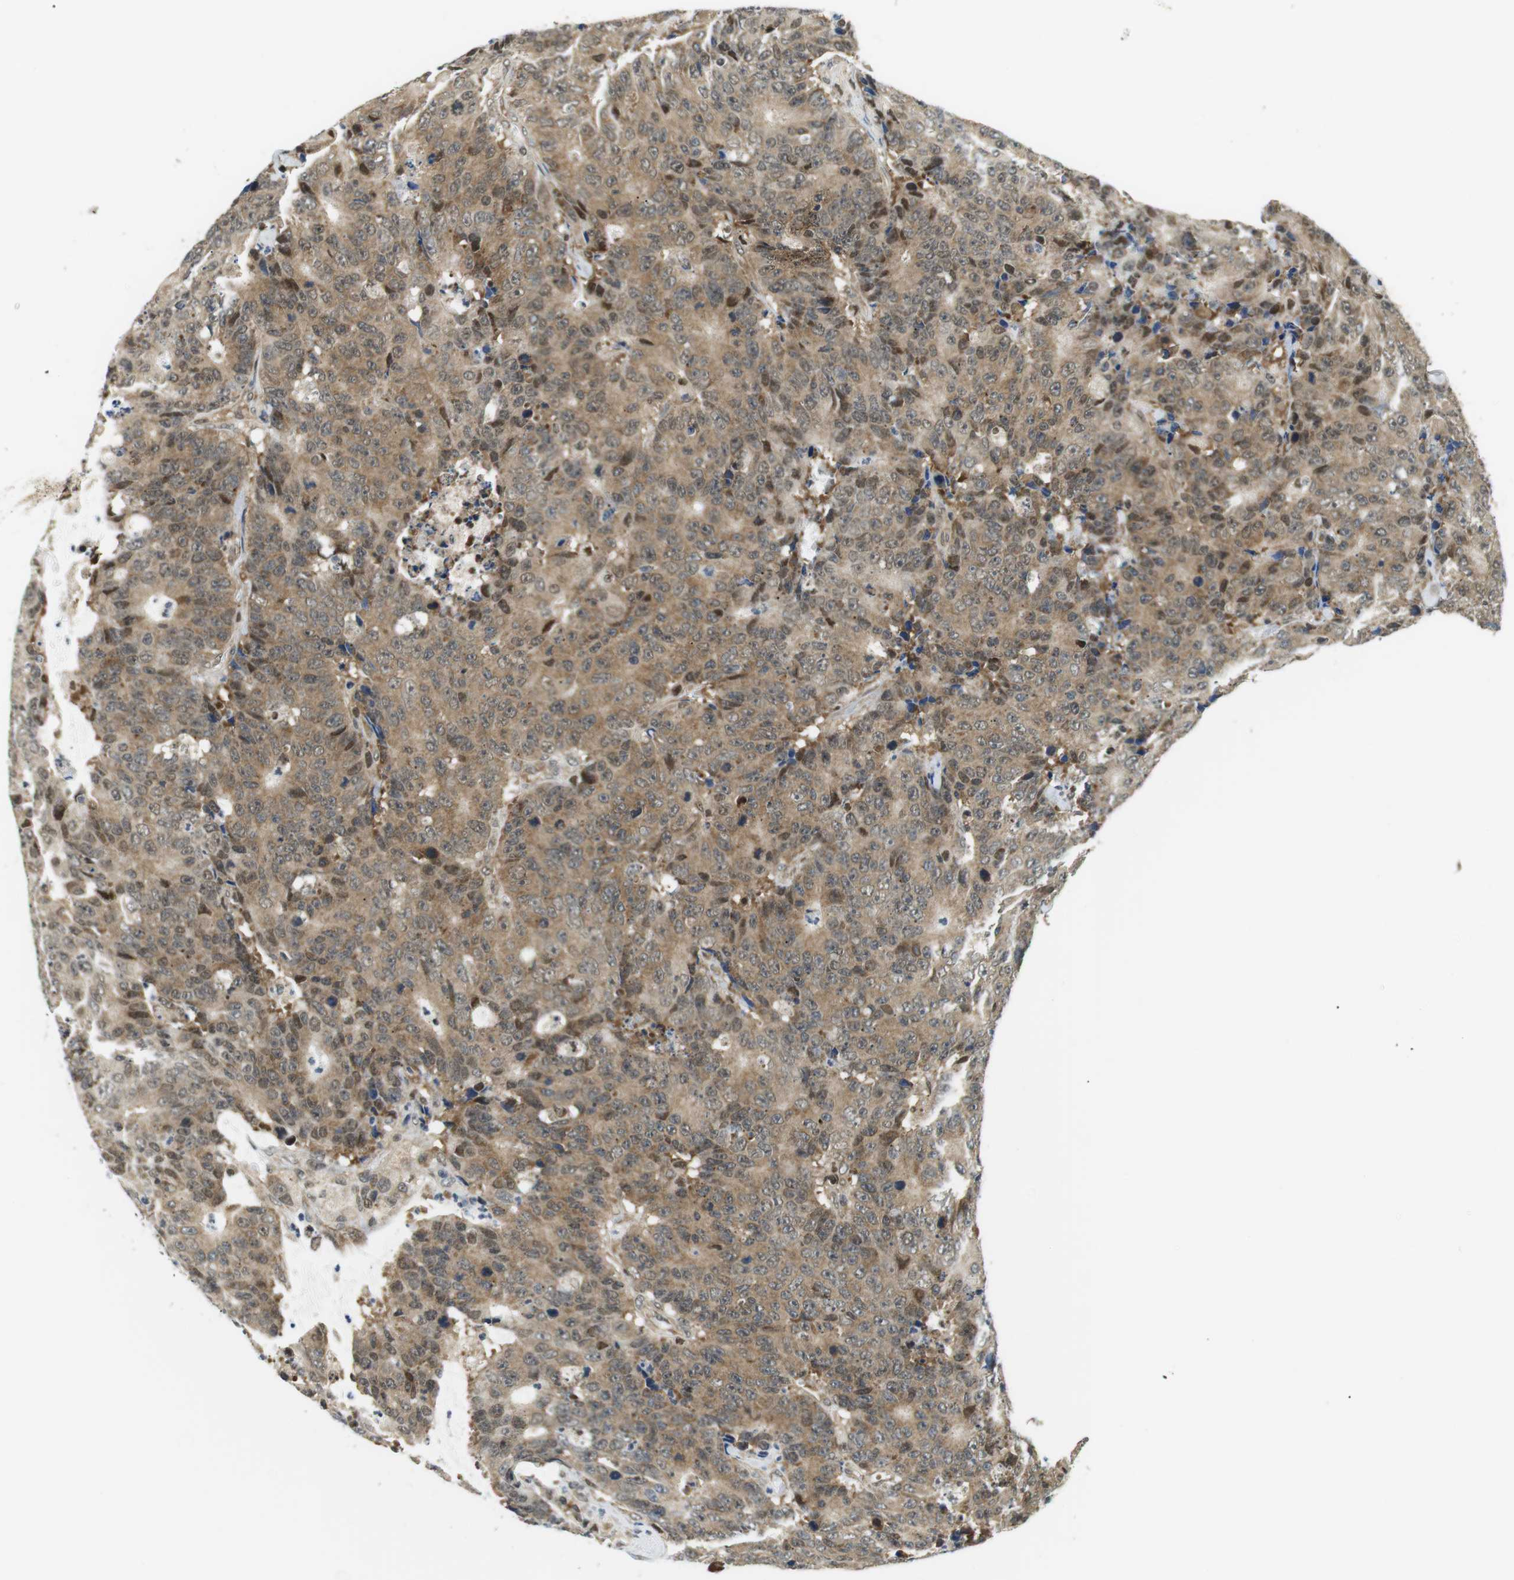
{"staining": {"intensity": "moderate", "quantity": ">75%", "location": "cytoplasmic/membranous,nuclear"}, "tissue": "colorectal cancer", "cell_type": "Tumor cells", "image_type": "cancer", "snomed": [{"axis": "morphology", "description": "Adenocarcinoma, NOS"}, {"axis": "topography", "description": "Colon"}], "caption": "Protein staining displays moderate cytoplasmic/membranous and nuclear expression in approximately >75% of tumor cells in adenocarcinoma (colorectal).", "gene": "CSNK2B", "patient": {"sex": "female", "age": 86}}